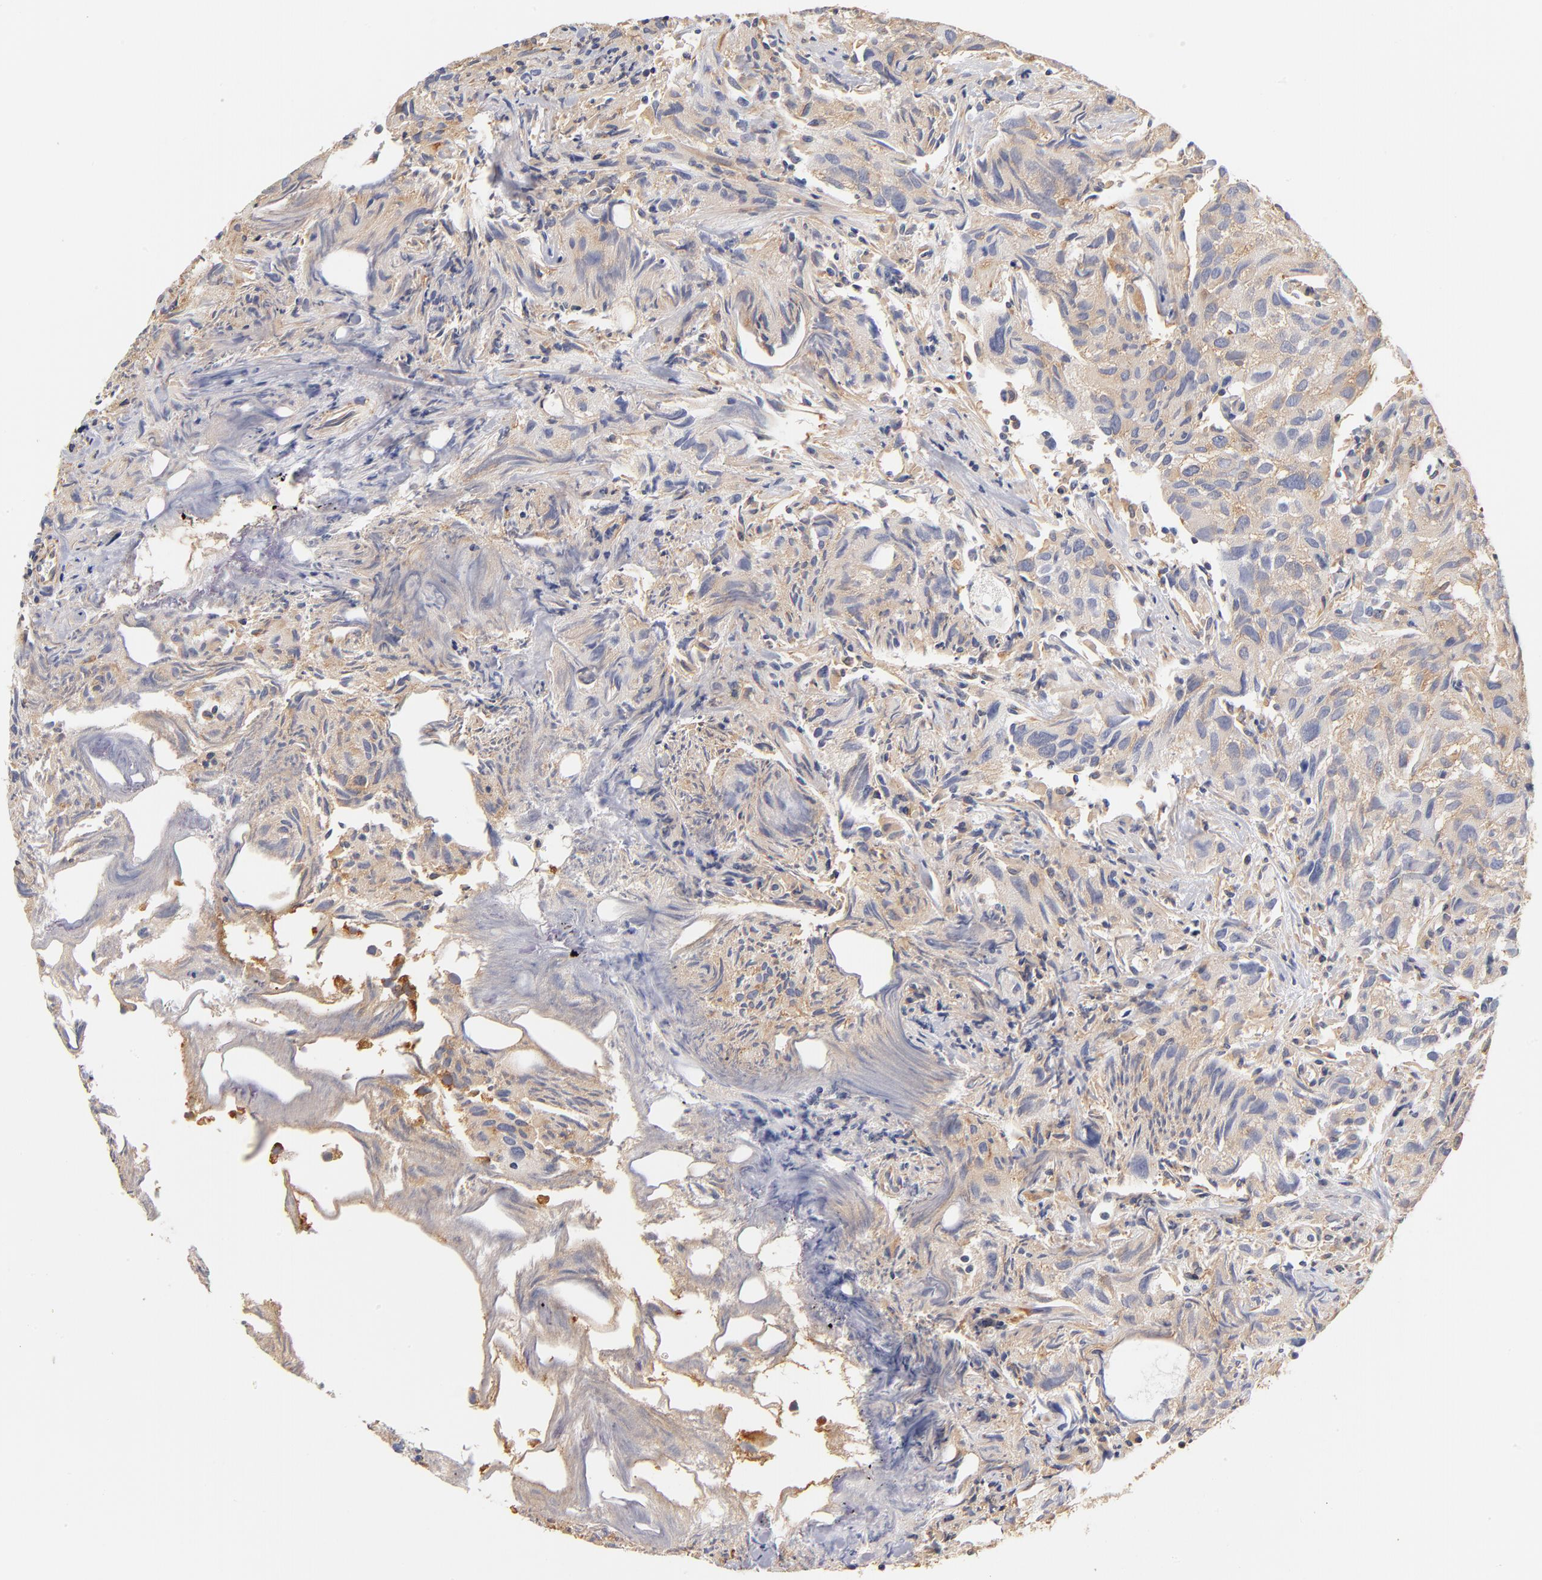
{"staining": {"intensity": "moderate", "quantity": ">75%", "location": "cytoplasmic/membranous"}, "tissue": "urothelial cancer", "cell_type": "Tumor cells", "image_type": "cancer", "snomed": [{"axis": "morphology", "description": "Urothelial carcinoma, High grade"}, {"axis": "topography", "description": "Urinary bladder"}], "caption": "Tumor cells display medium levels of moderate cytoplasmic/membranous positivity in approximately >75% of cells in human urothelial cancer. Nuclei are stained in blue.", "gene": "FCMR", "patient": {"sex": "female", "age": 75}}